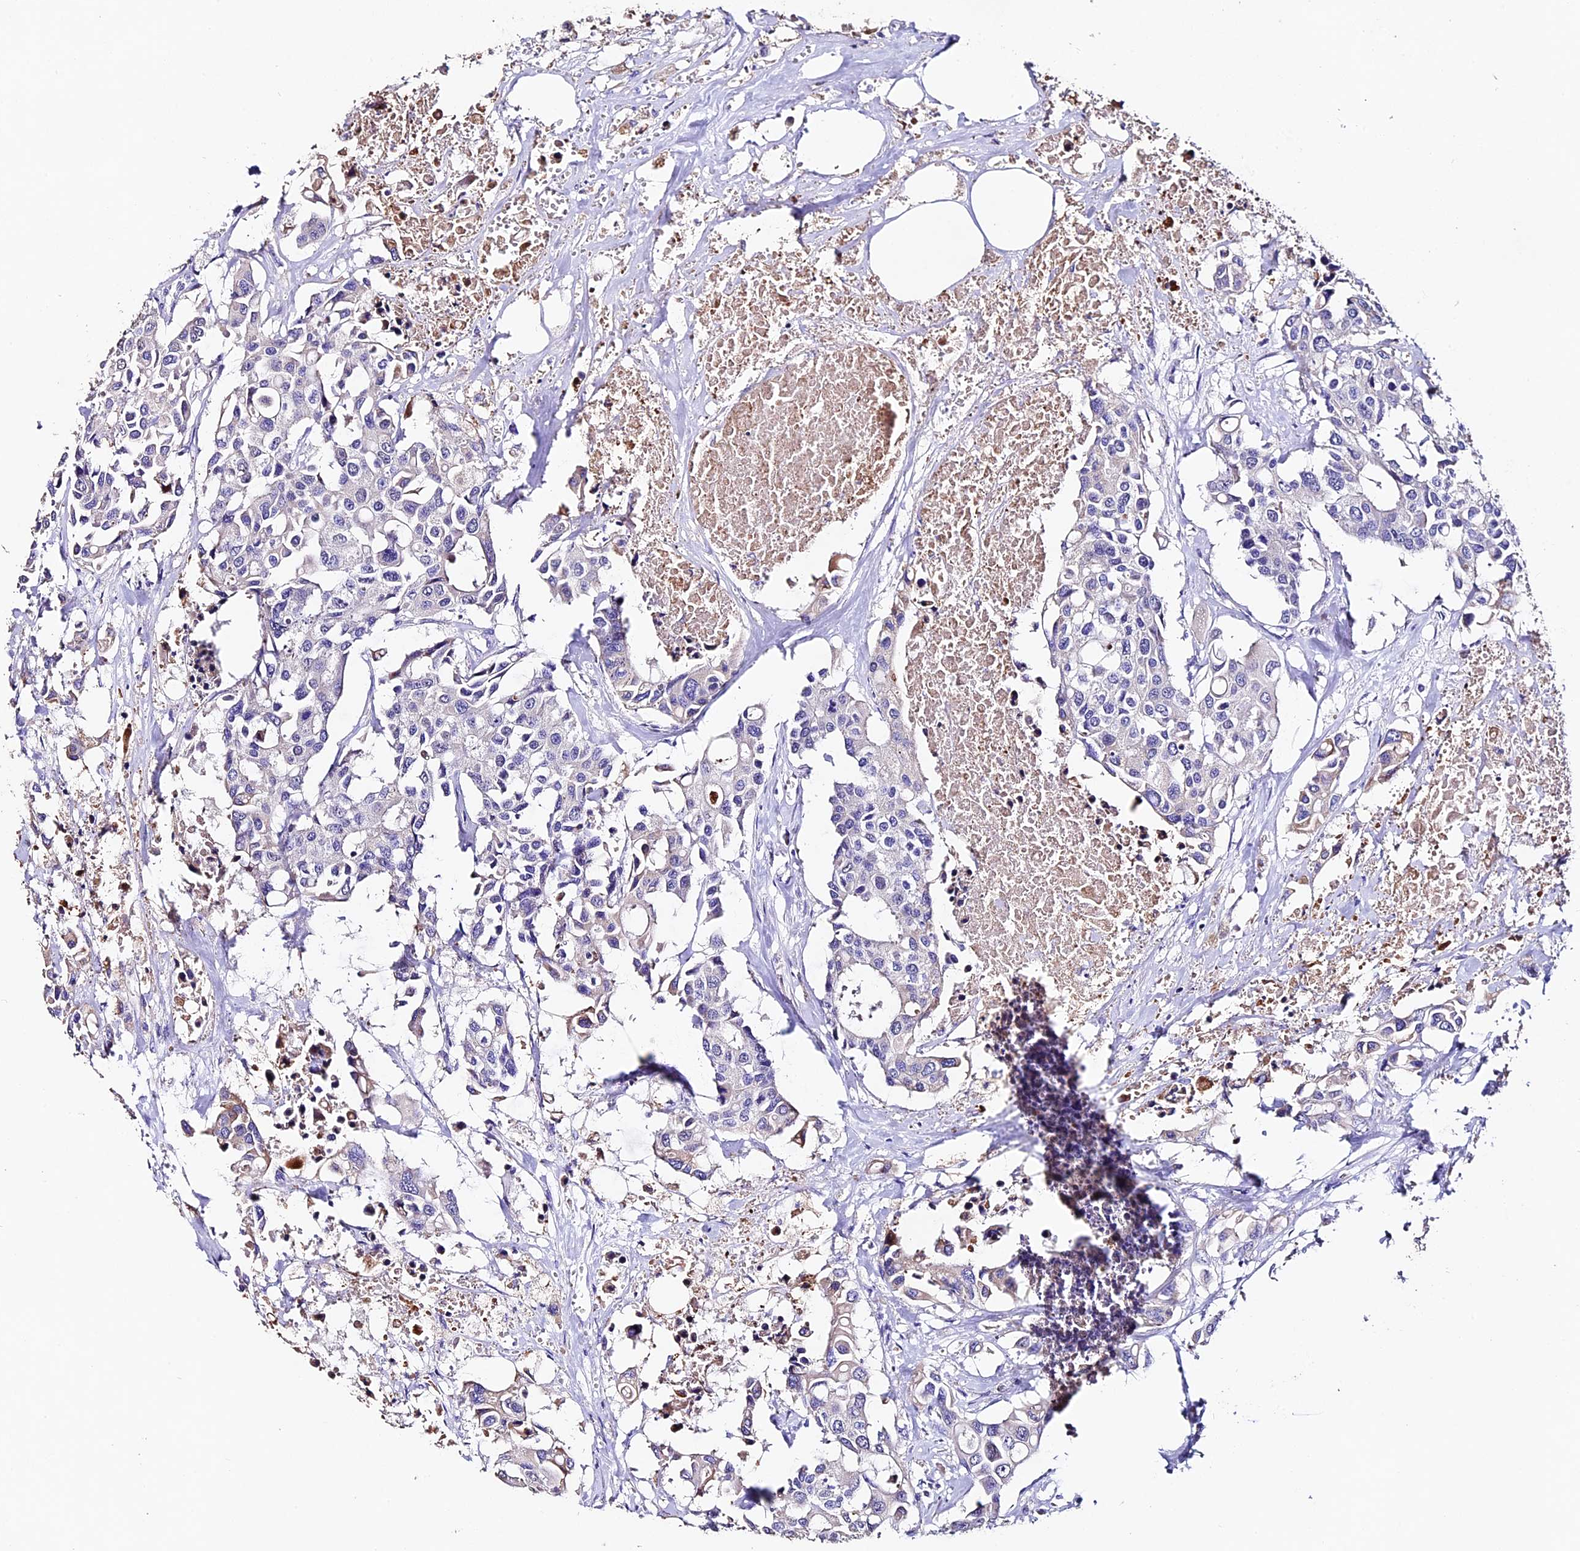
{"staining": {"intensity": "negative", "quantity": "none", "location": "none"}, "tissue": "colorectal cancer", "cell_type": "Tumor cells", "image_type": "cancer", "snomed": [{"axis": "morphology", "description": "Adenocarcinoma, NOS"}, {"axis": "topography", "description": "Colon"}], "caption": "A histopathology image of colorectal cancer (adenocarcinoma) stained for a protein exhibits no brown staining in tumor cells.", "gene": "FBXW9", "patient": {"sex": "male", "age": 77}}